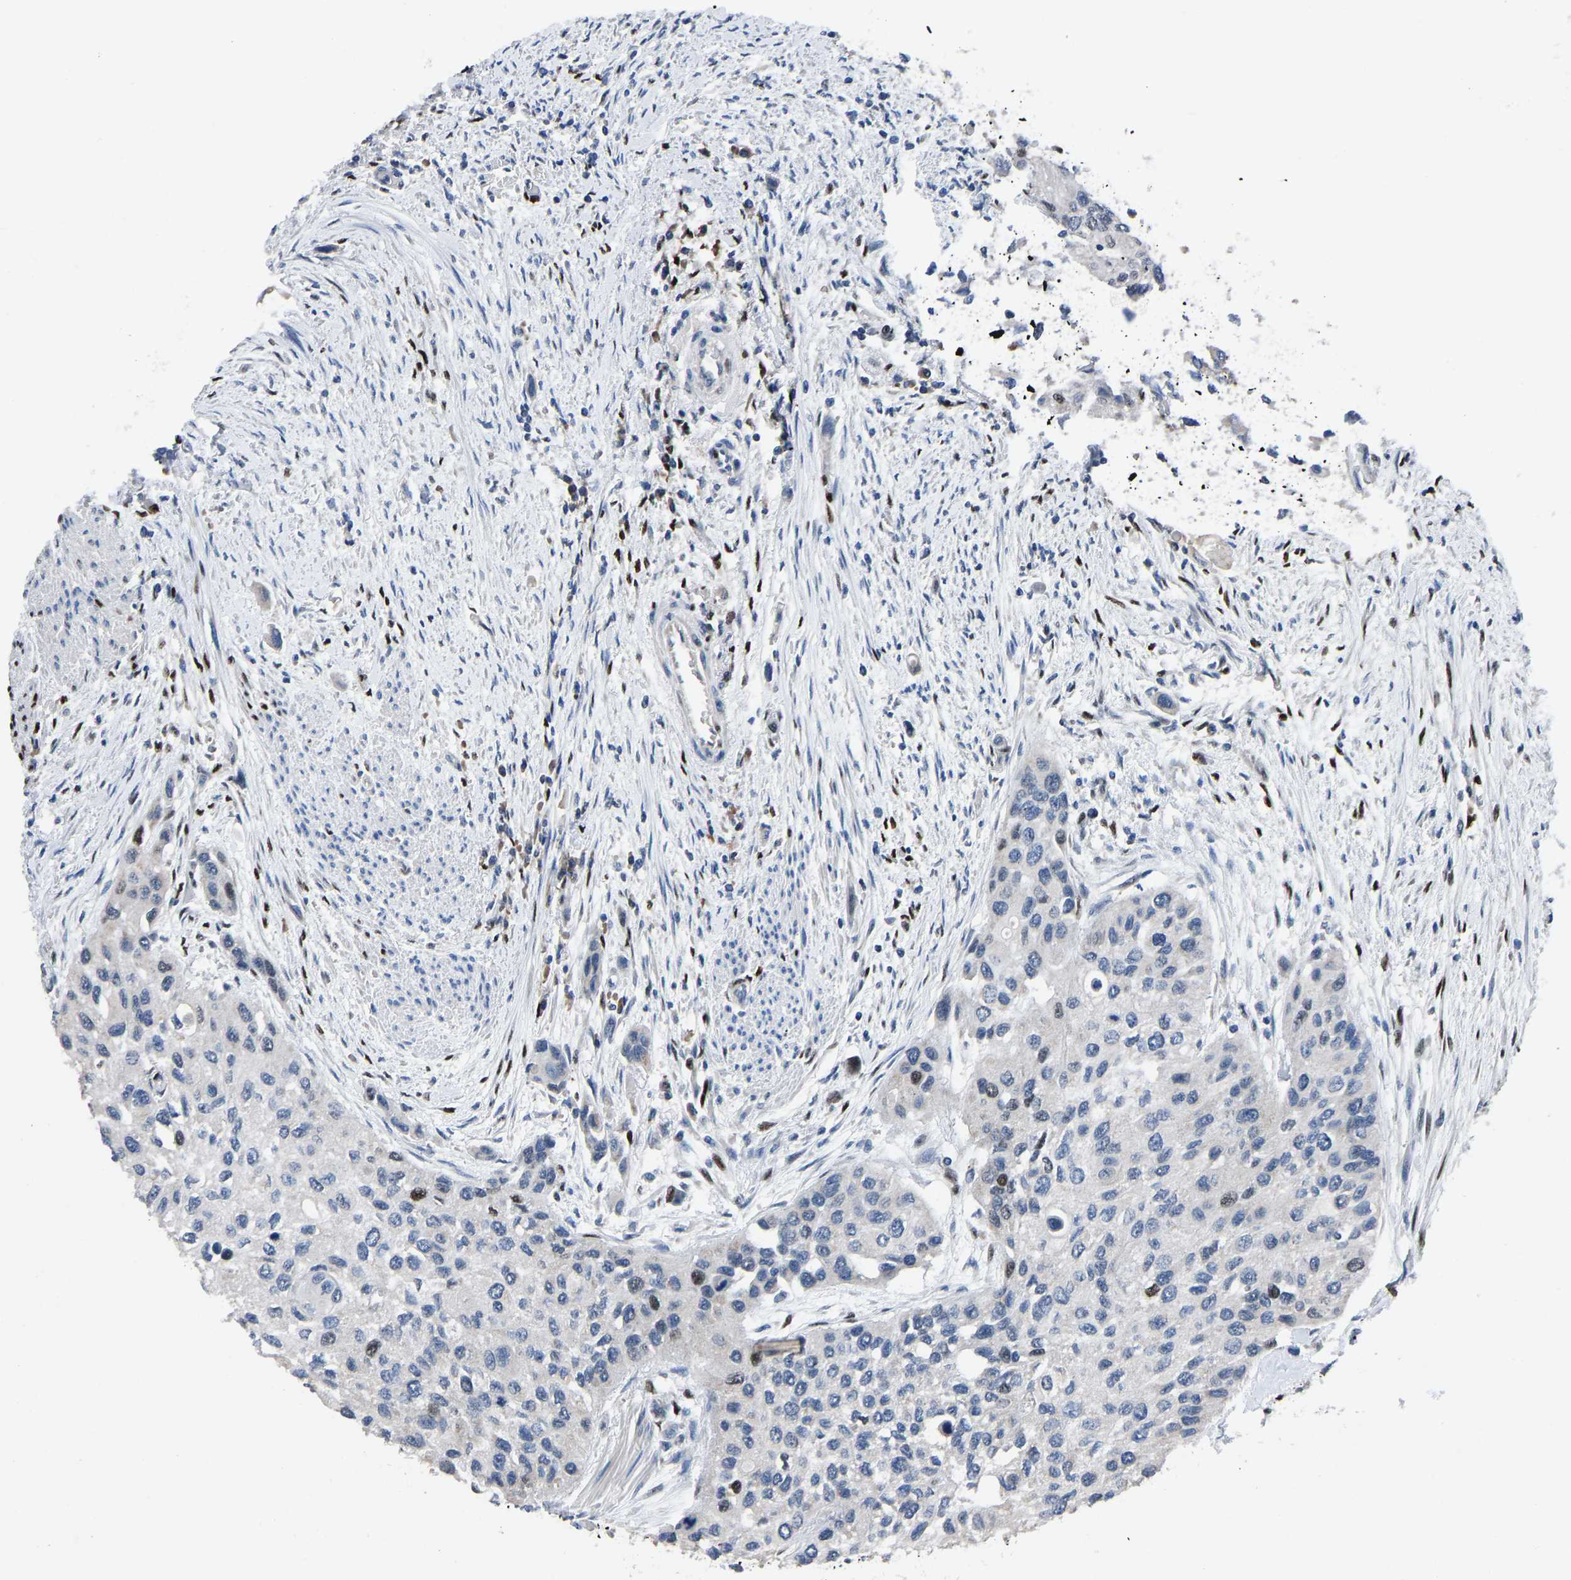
{"staining": {"intensity": "moderate", "quantity": "<25%", "location": "nuclear"}, "tissue": "urothelial cancer", "cell_type": "Tumor cells", "image_type": "cancer", "snomed": [{"axis": "morphology", "description": "Urothelial carcinoma, High grade"}, {"axis": "topography", "description": "Urinary bladder"}], "caption": "Urothelial cancer stained with DAB immunohistochemistry exhibits low levels of moderate nuclear expression in approximately <25% of tumor cells.", "gene": "EGR1", "patient": {"sex": "female", "age": 56}}